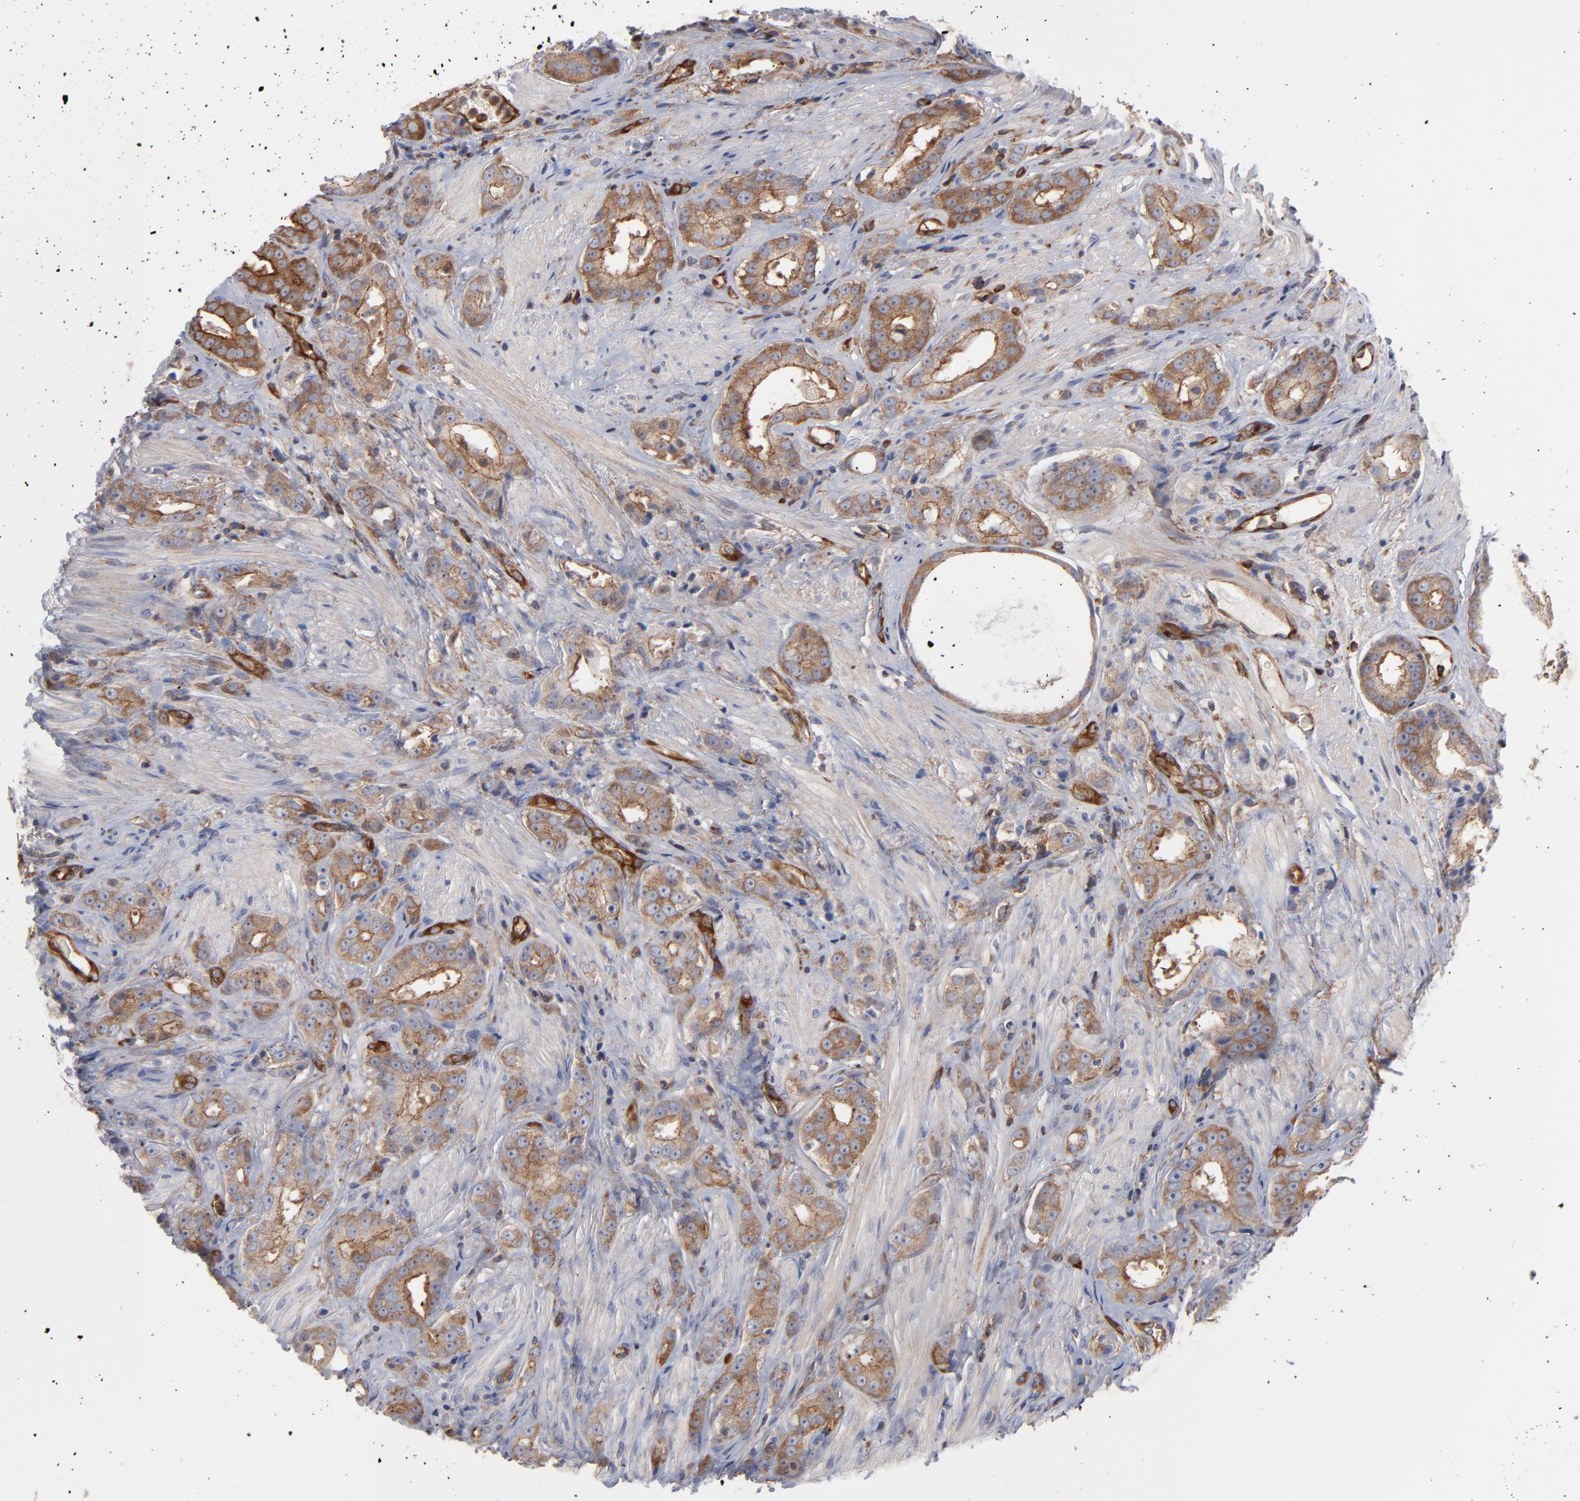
{"staining": {"intensity": "weak", "quantity": ">75%", "location": "cytoplasmic/membranous"}, "tissue": "prostate cancer", "cell_type": "Tumor cells", "image_type": "cancer", "snomed": [{"axis": "morphology", "description": "Adenocarcinoma, Medium grade"}, {"axis": "topography", "description": "Prostate"}], "caption": "About >75% of tumor cells in prostate medium-grade adenocarcinoma show weak cytoplasmic/membranous protein positivity as visualized by brown immunohistochemical staining.", "gene": "PXN", "patient": {"sex": "male", "age": 53}}